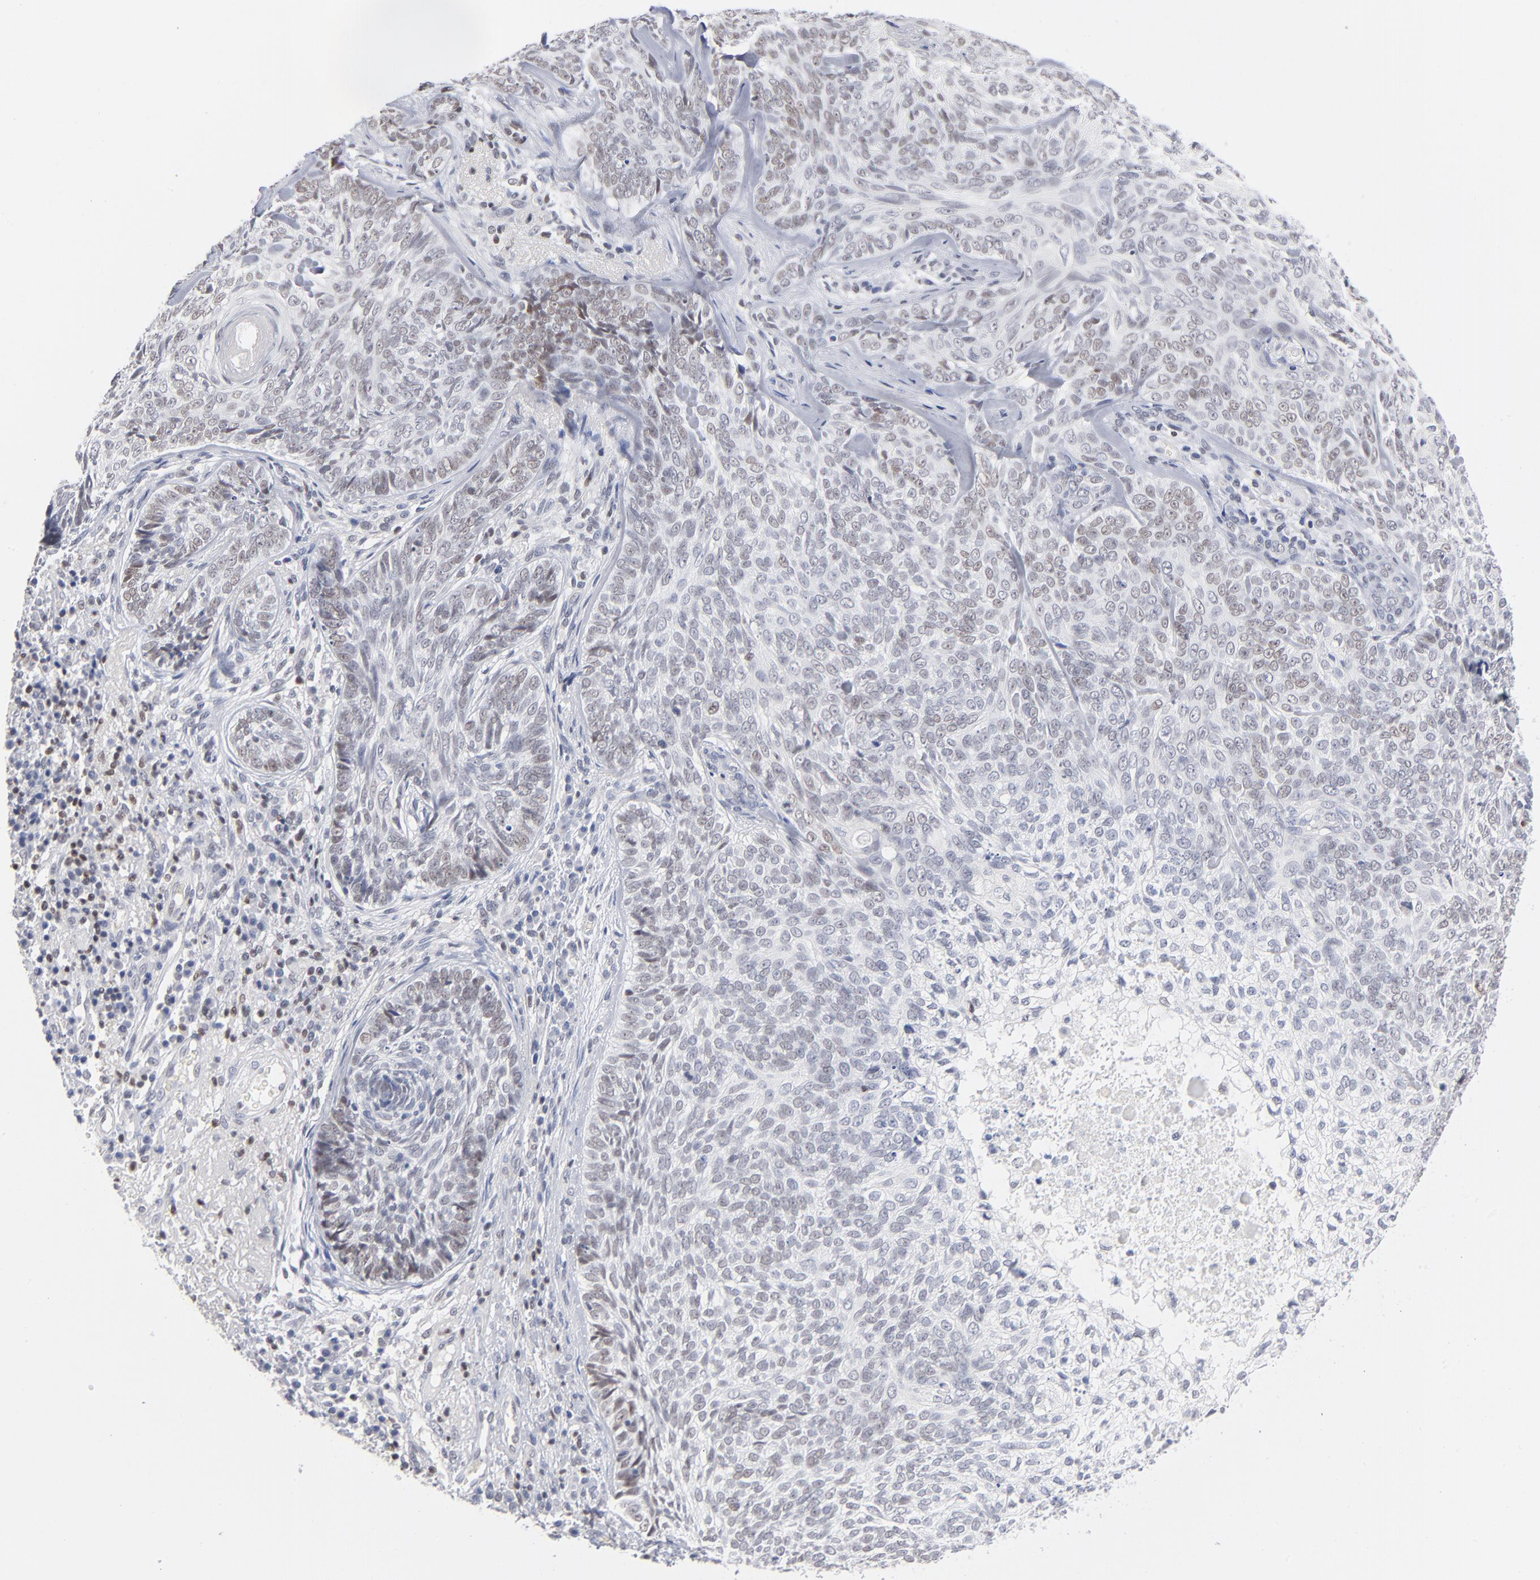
{"staining": {"intensity": "negative", "quantity": "none", "location": "none"}, "tissue": "skin cancer", "cell_type": "Tumor cells", "image_type": "cancer", "snomed": [{"axis": "morphology", "description": "Basal cell carcinoma"}, {"axis": "topography", "description": "Skin"}], "caption": "Skin cancer (basal cell carcinoma) was stained to show a protein in brown. There is no significant expression in tumor cells. (DAB (3,3'-diaminobenzidine) immunohistochemistry (IHC) visualized using brightfield microscopy, high magnification).", "gene": "MAX", "patient": {"sex": "male", "age": 72}}